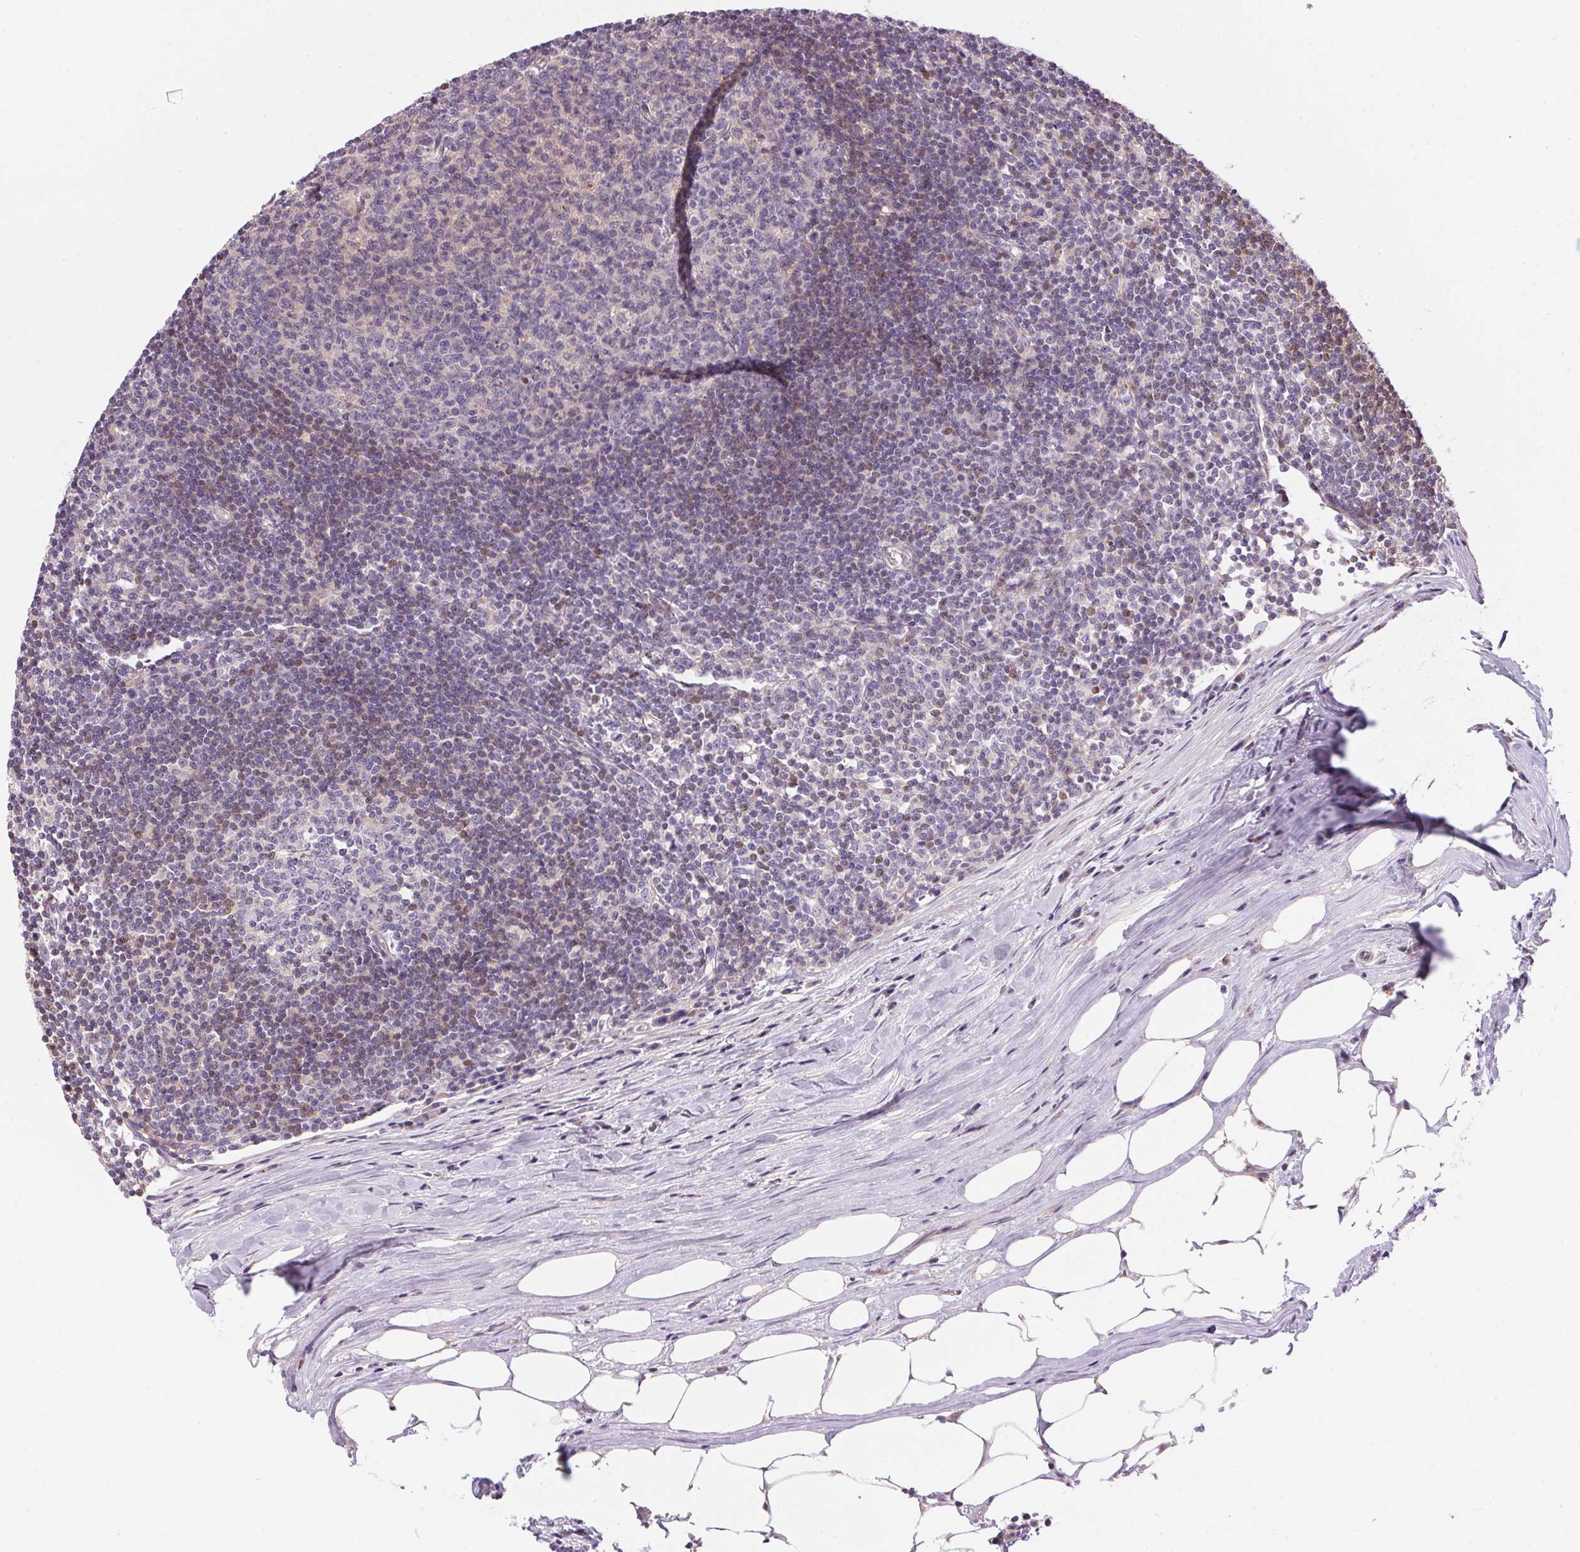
{"staining": {"intensity": "negative", "quantity": "none", "location": "none"}, "tissue": "lymph node", "cell_type": "Germinal center cells", "image_type": "normal", "snomed": [{"axis": "morphology", "description": "Normal tissue, NOS"}, {"axis": "topography", "description": "Lymph node"}], "caption": "IHC histopathology image of normal lymph node: human lymph node stained with DAB (3,3'-diaminobenzidine) shows no significant protein expression in germinal center cells. (Brightfield microscopy of DAB immunohistochemistry (IHC) at high magnification).", "gene": "UNC13B", "patient": {"sex": "male", "age": 67}}